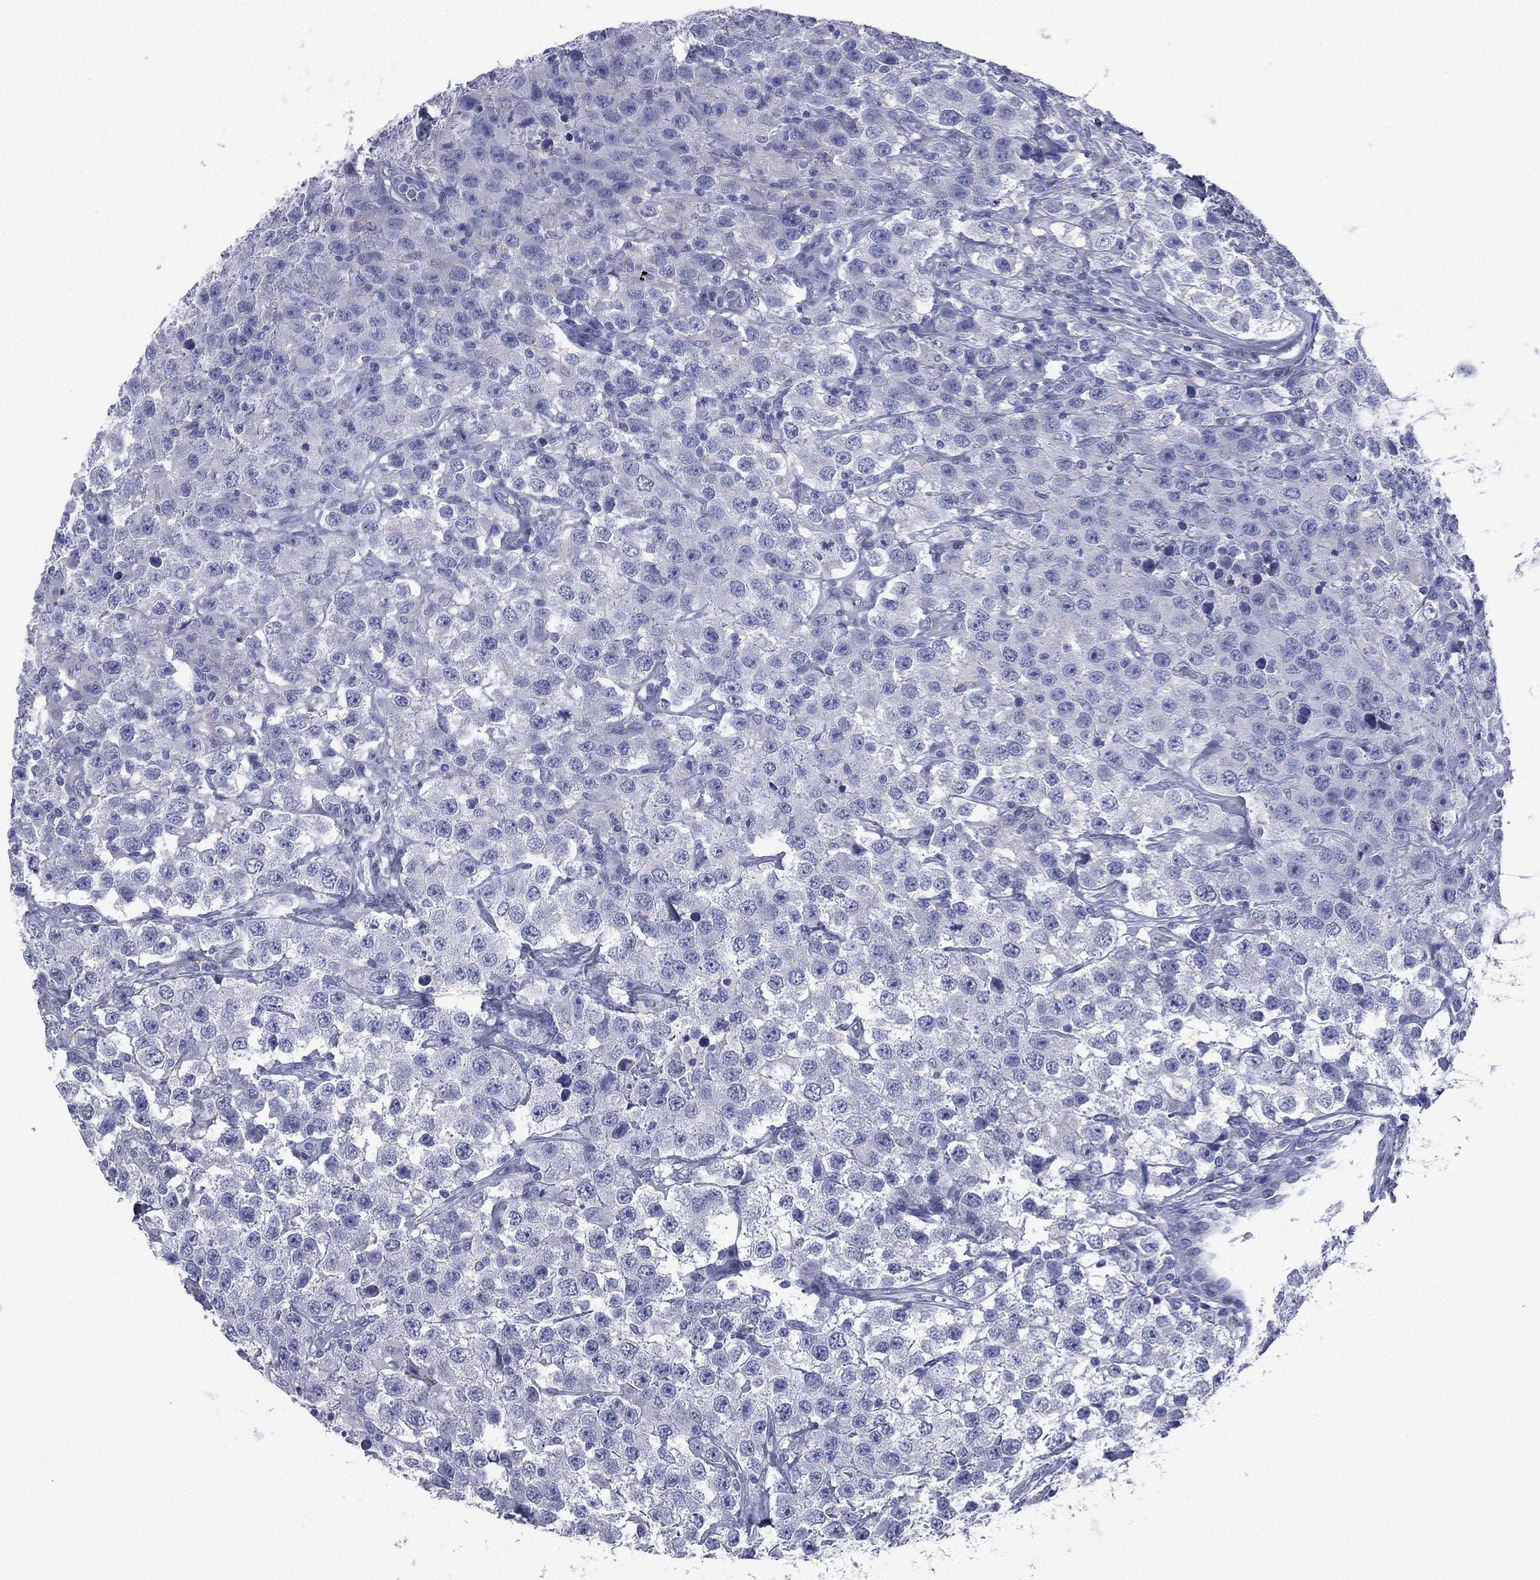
{"staining": {"intensity": "negative", "quantity": "none", "location": "none"}, "tissue": "testis cancer", "cell_type": "Tumor cells", "image_type": "cancer", "snomed": [{"axis": "morphology", "description": "Seminoma, NOS"}, {"axis": "topography", "description": "Testis"}], "caption": "Immunohistochemical staining of testis cancer (seminoma) reveals no significant staining in tumor cells. (Brightfield microscopy of DAB (3,3'-diaminobenzidine) immunohistochemistry at high magnification).", "gene": "FCER2", "patient": {"sex": "male", "age": 52}}